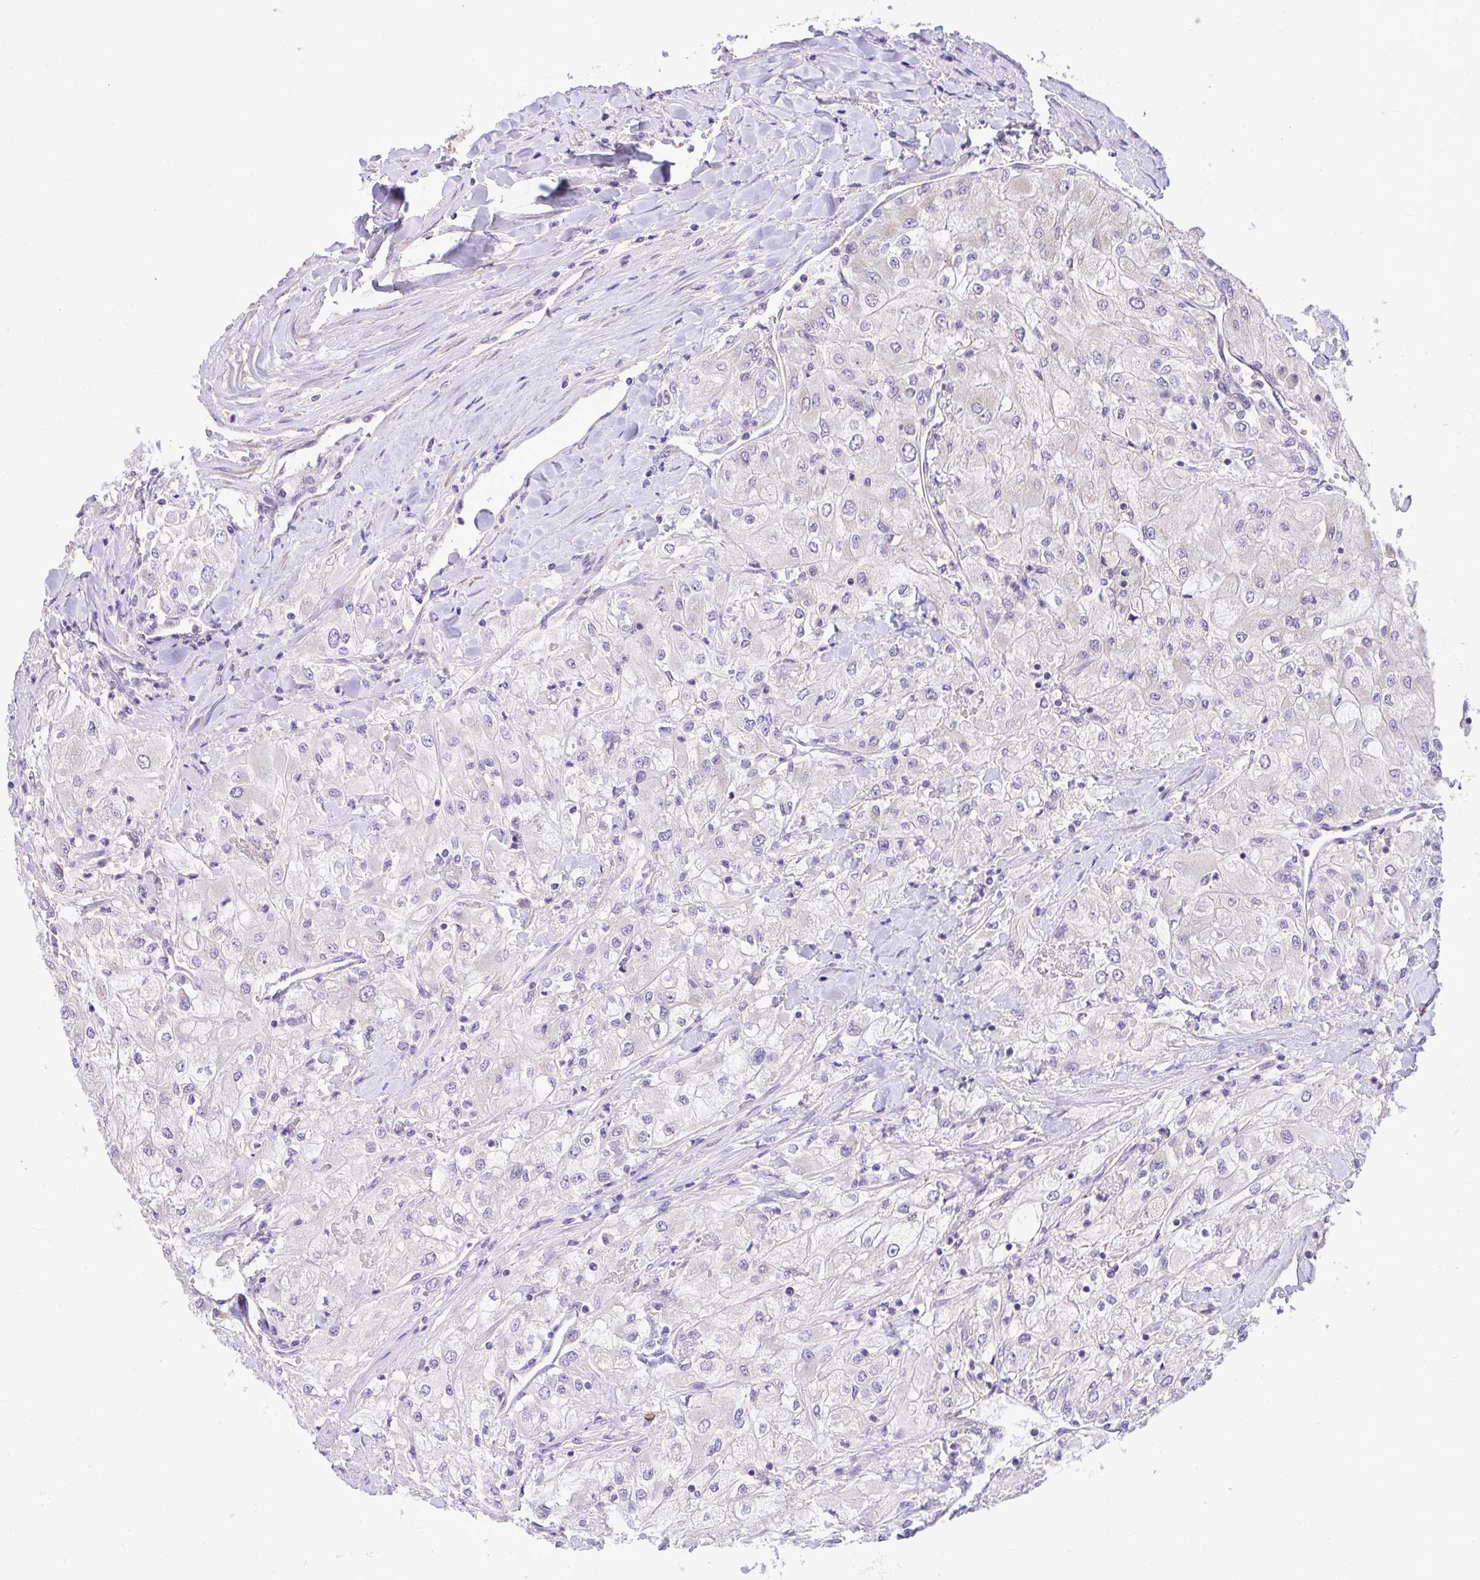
{"staining": {"intensity": "negative", "quantity": "none", "location": "none"}, "tissue": "renal cancer", "cell_type": "Tumor cells", "image_type": "cancer", "snomed": [{"axis": "morphology", "description": "Adenocarcinoma, NOS"}, {"axis": "topography", "description": "Kidney"}], "caption": "Adenocarcinoma (renal) stained for a protein using immunohistochemistry displays no staining tumor cells.", "gene": "MPC2", "patient": {"sex": "male", "age": 80}}